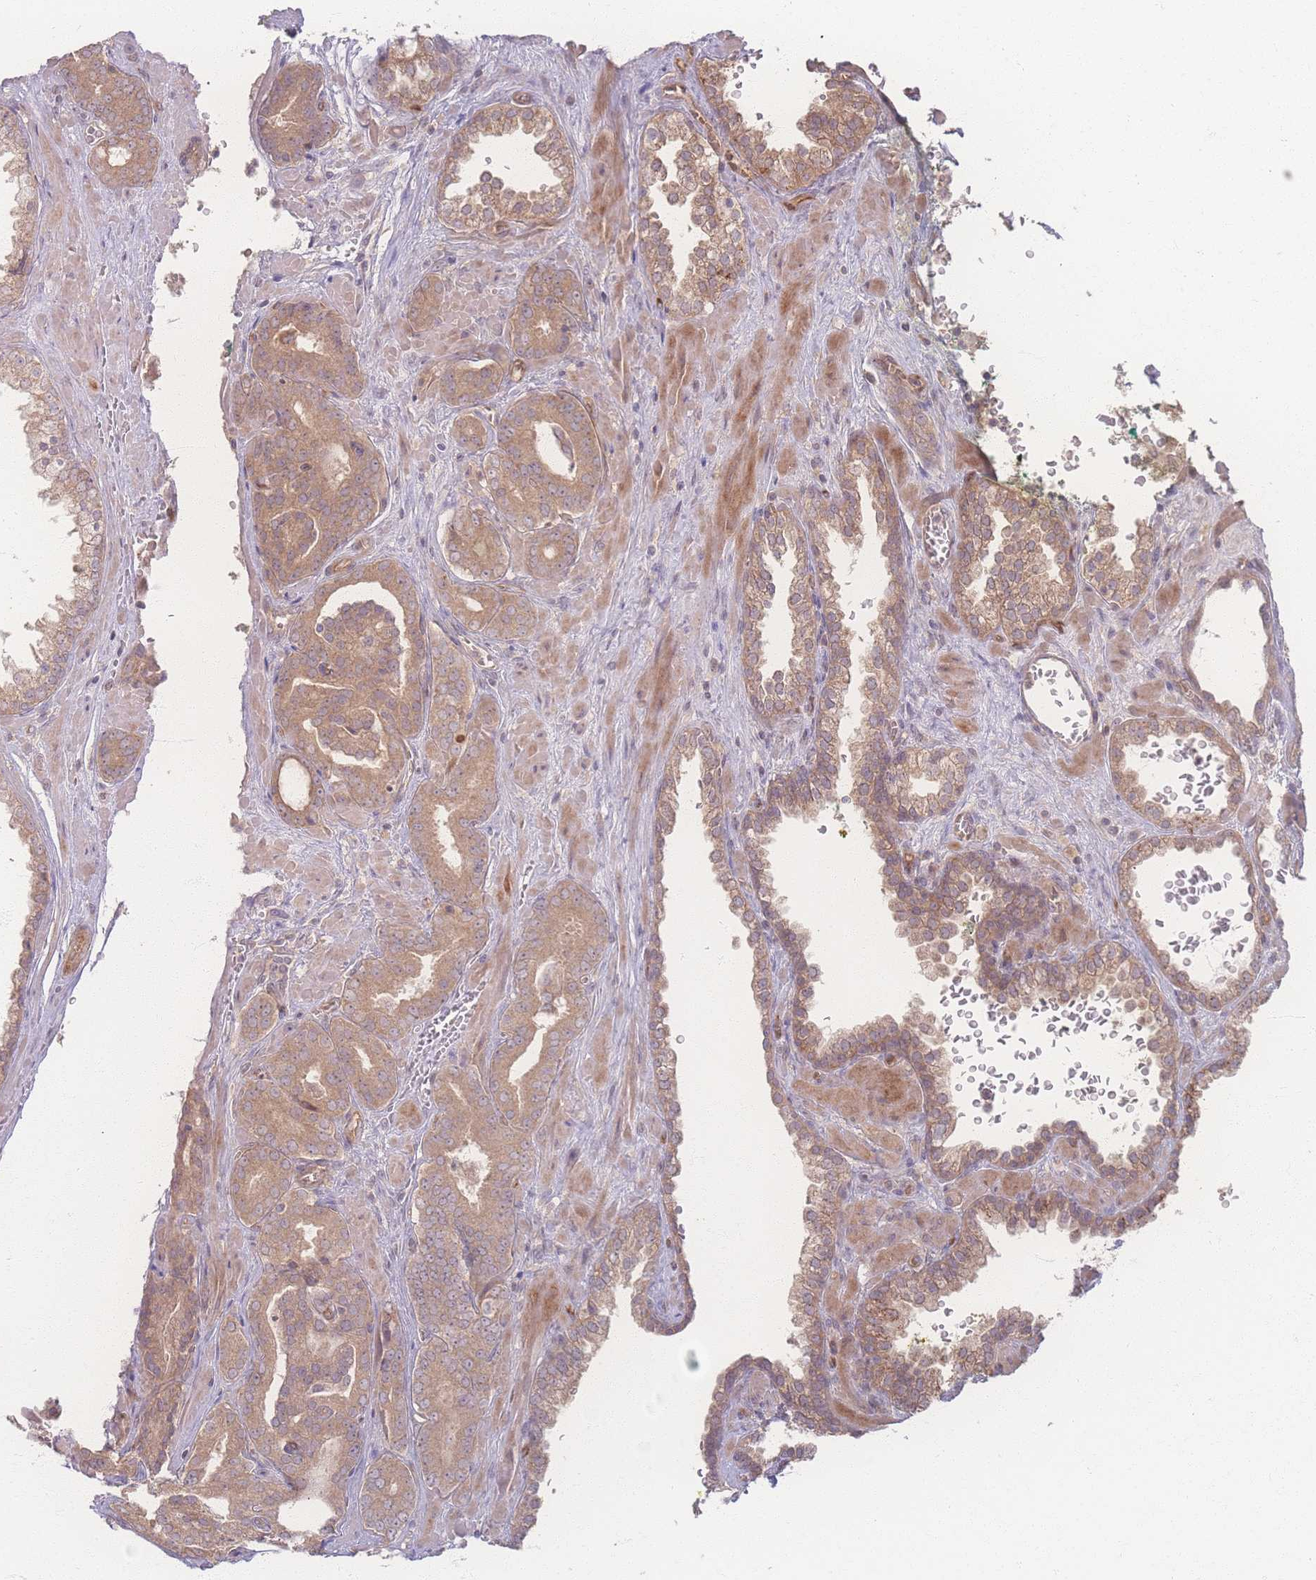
{"staining": {"intensity": "moderate", "quantity": ">75%", "location": "cytoplasmic/membranous"}, "tissue": "prostate cancer", "cell_type": "Tumor cells", "image_type": "cancer", "snomed": [{"axis": "morphology", "description": "Adenocarcinoma, High grade"}, {"axis": "topography", "description": "Prostate"}], "caption": "IHC (DAB) staining of adenocarcinoma (high-grade) (prostate) displays moderate cytoplasmic/membranous protein staining in approximately >75% of tumor cells.", "gene": "INSR", "patient": {"sex": "male", "age": 66}}